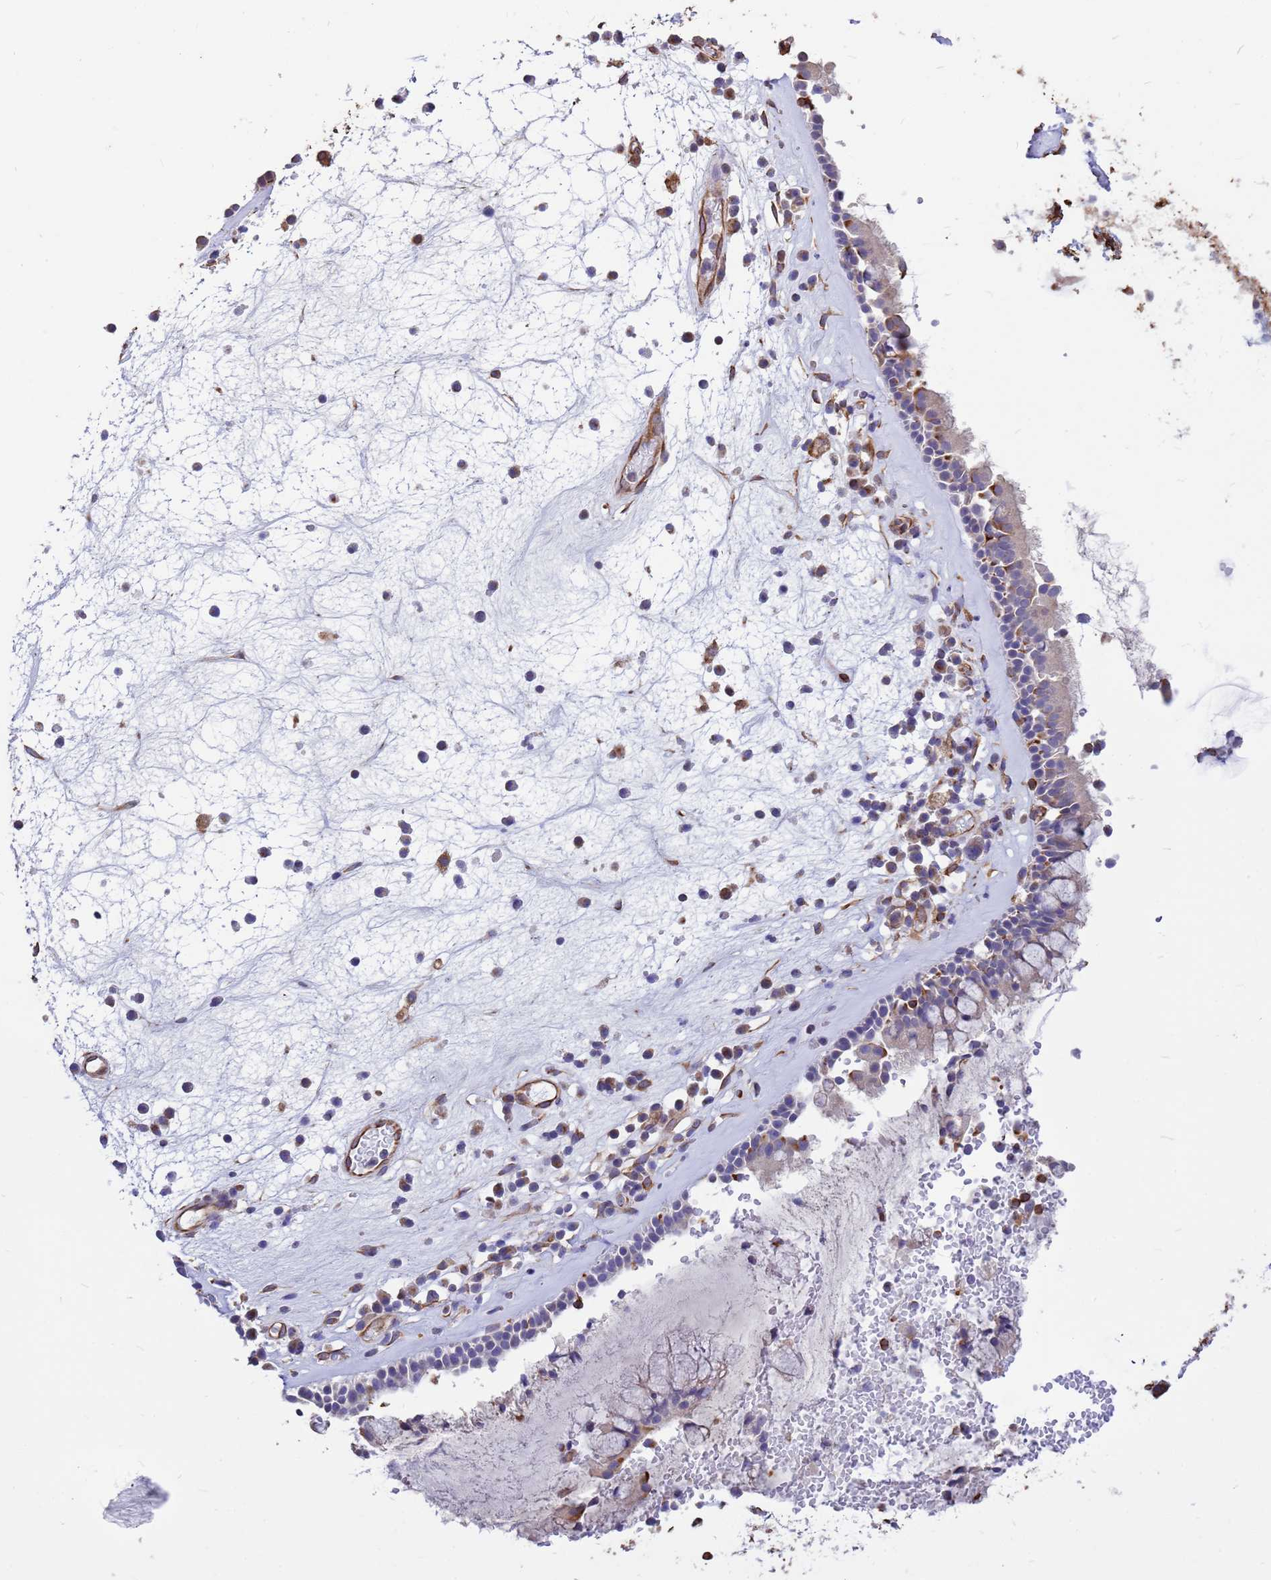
{"staining": {"intensity": "negative", "quantity": "none", "location": "none"}, "tissue": "nasopharynx", "cell_type": "Respiratory epithelial cells", "image_type": "normal", "snomed": [{"axis": "morphology", "description": "Normal tissue, NOS"}, {"axis": "morphology", "description": "Inflammation, NOS"}, {"axis": "topography", "description": "Nasopharynx"}], "caption": "The micrograph demonstrates no significant positivity in respiratory epithelial cells of nasopharynx.", "gene": "TCEAL3", "patient": {"sex": "male", "age": 70}}